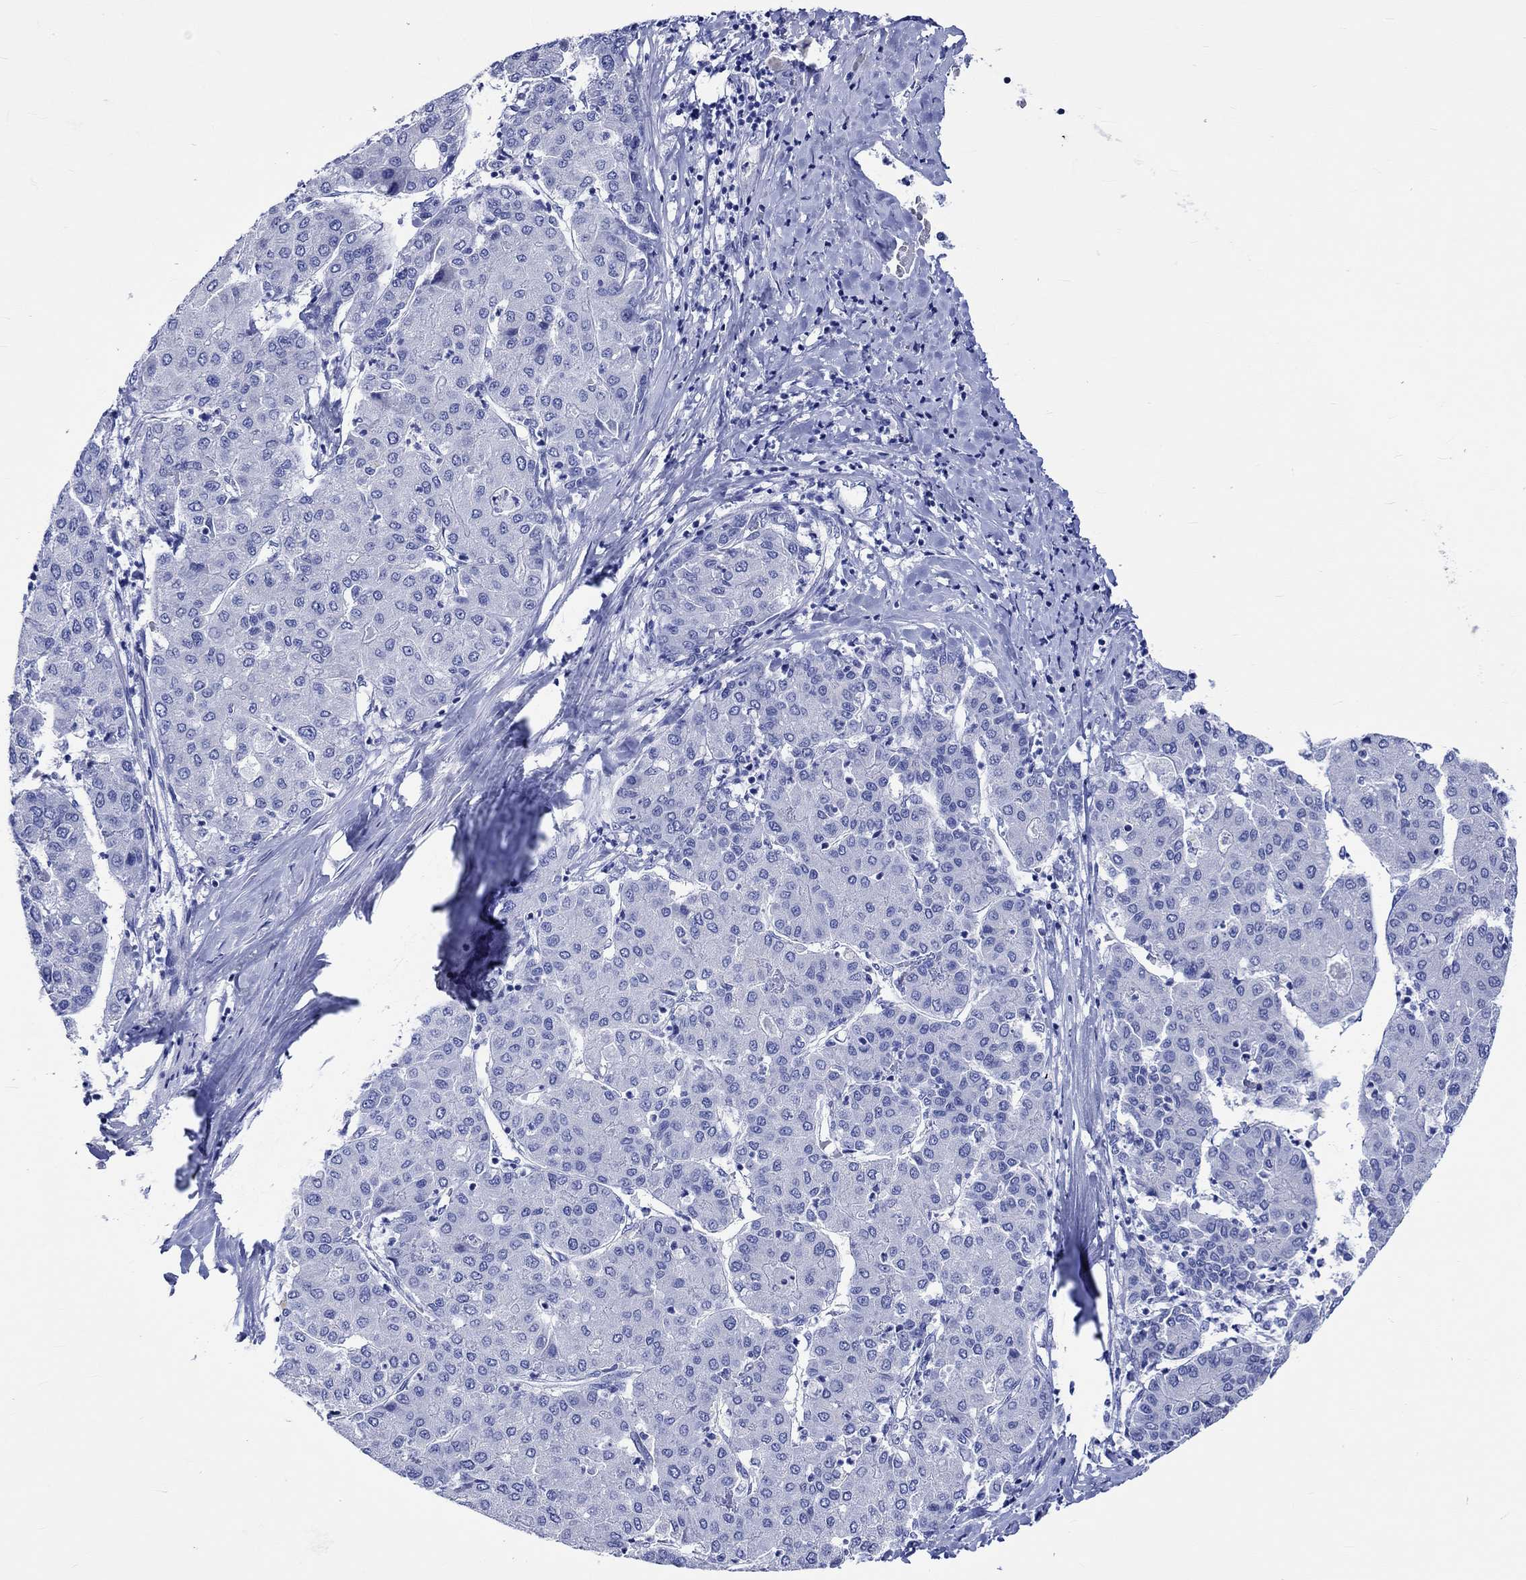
{"staining": {"intensity": "negative", "quantity": "none", "location": "none"}, "tissue": "liver cancer", "cell_type": "Tumor cells", "image_type": "cancer", "snomed": [{"axis": "morphology", "description": "Carcinoma, Hepatocellular, NOS"}, {"axis": "topography", "description": "Liver"}], "caption": "A micrograph of hepatocellular carcinoma (liver) stained for a protein exhibits no brown staining in tumor cells.", "gene": "HARBI1", "patient": {"sex": "male", "age": 65}}